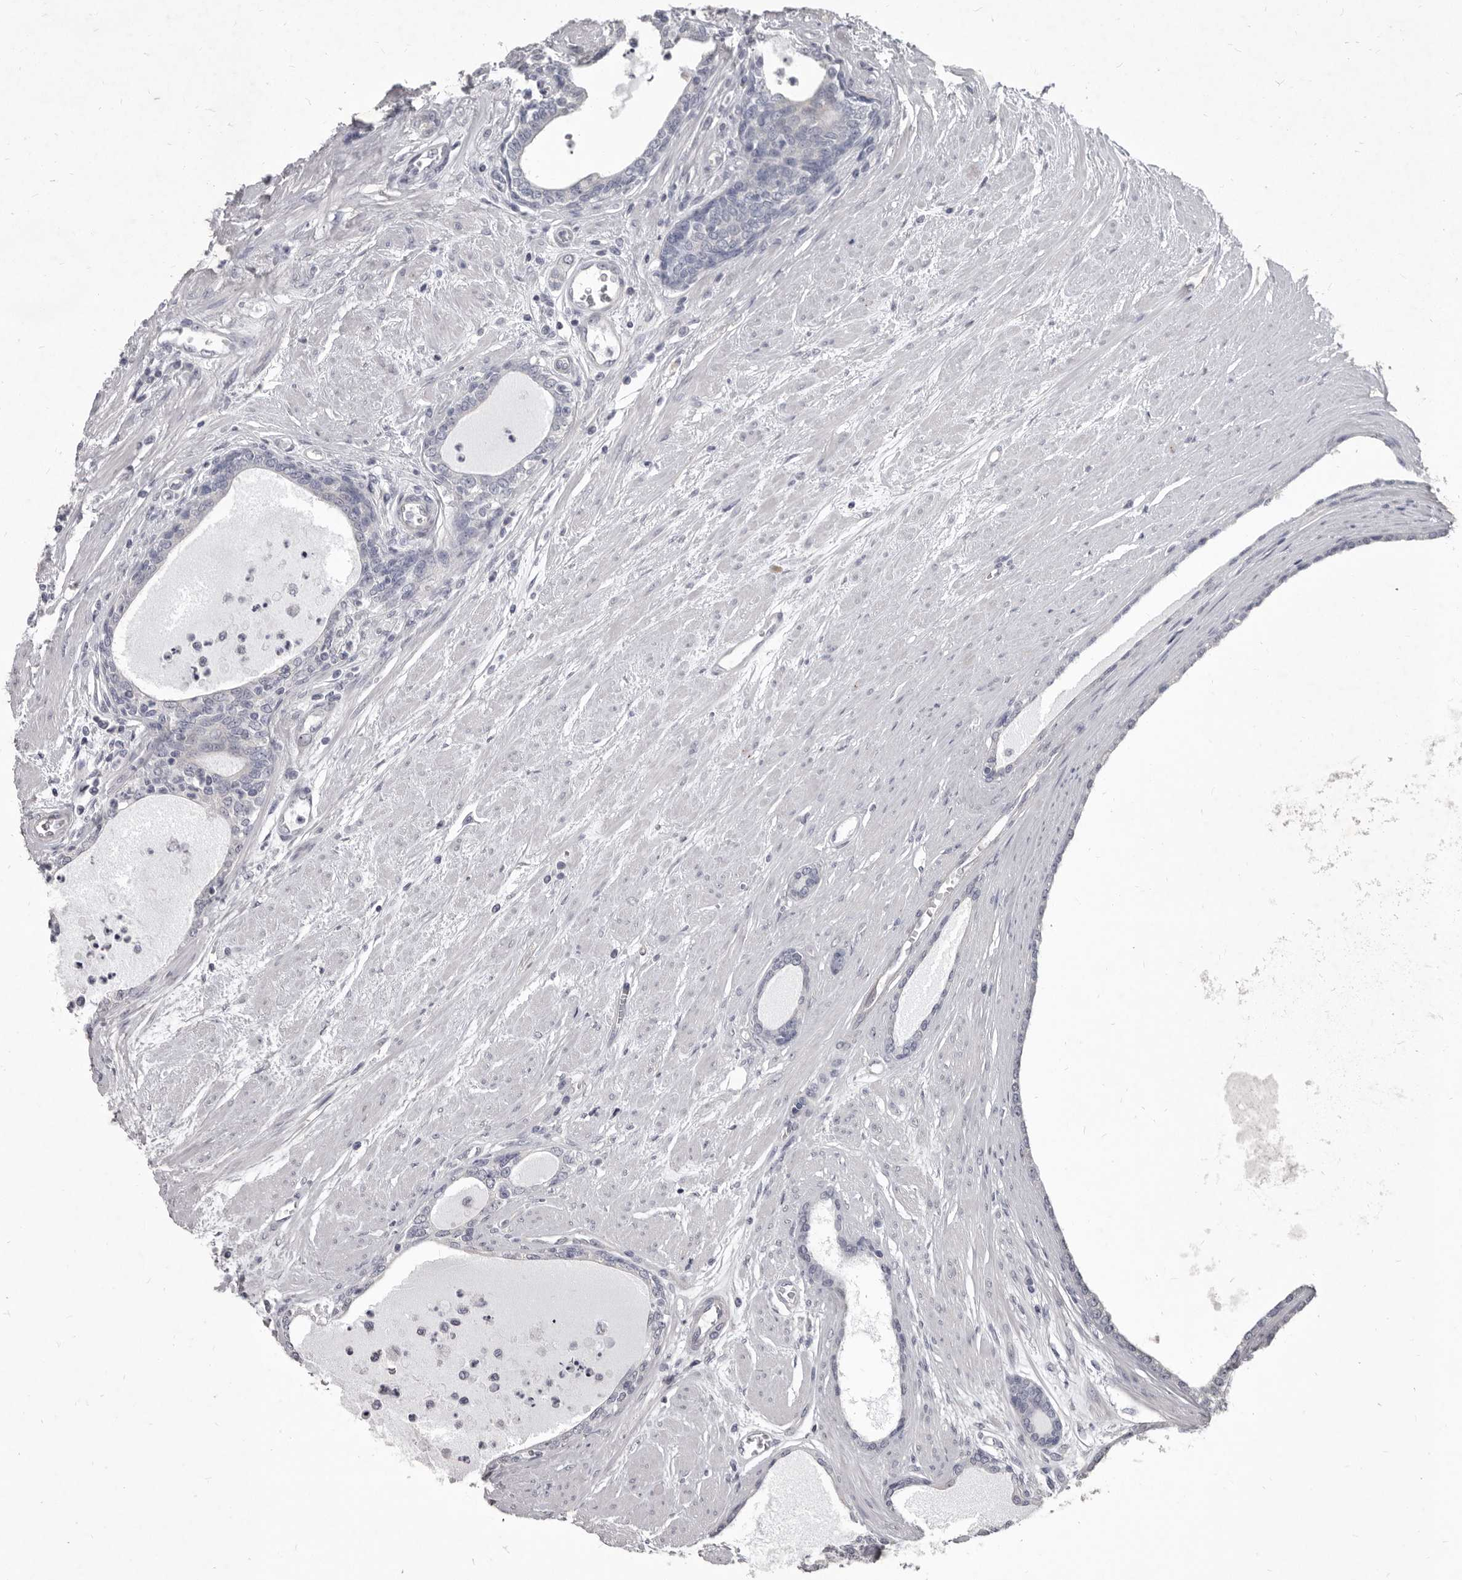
{"staining": {"intensity": "negative", "quantity": "none", "location": "none"}, "tissue": "prostate cancer", "cell_type": "Tumor cells", "image_type": "cancer", "snomed": [{"axis": "morphology", "description": "Adenocarcinoma, Low grade"}, {"axis": "topography", "description": "Prostate"}], "caption": "This is a micrograph of immunohistochemistry staining of prostate cancer (low-grade adenocarcinoma), which shows no expression in tumor cells. (Stains: DAB immunohistochemistry with hematoxylin counter stain, Microscopy: brightfield microscopy at high magnification).", "gene": "GSK3B", "patient": {"sex": "male", "age": 60}}